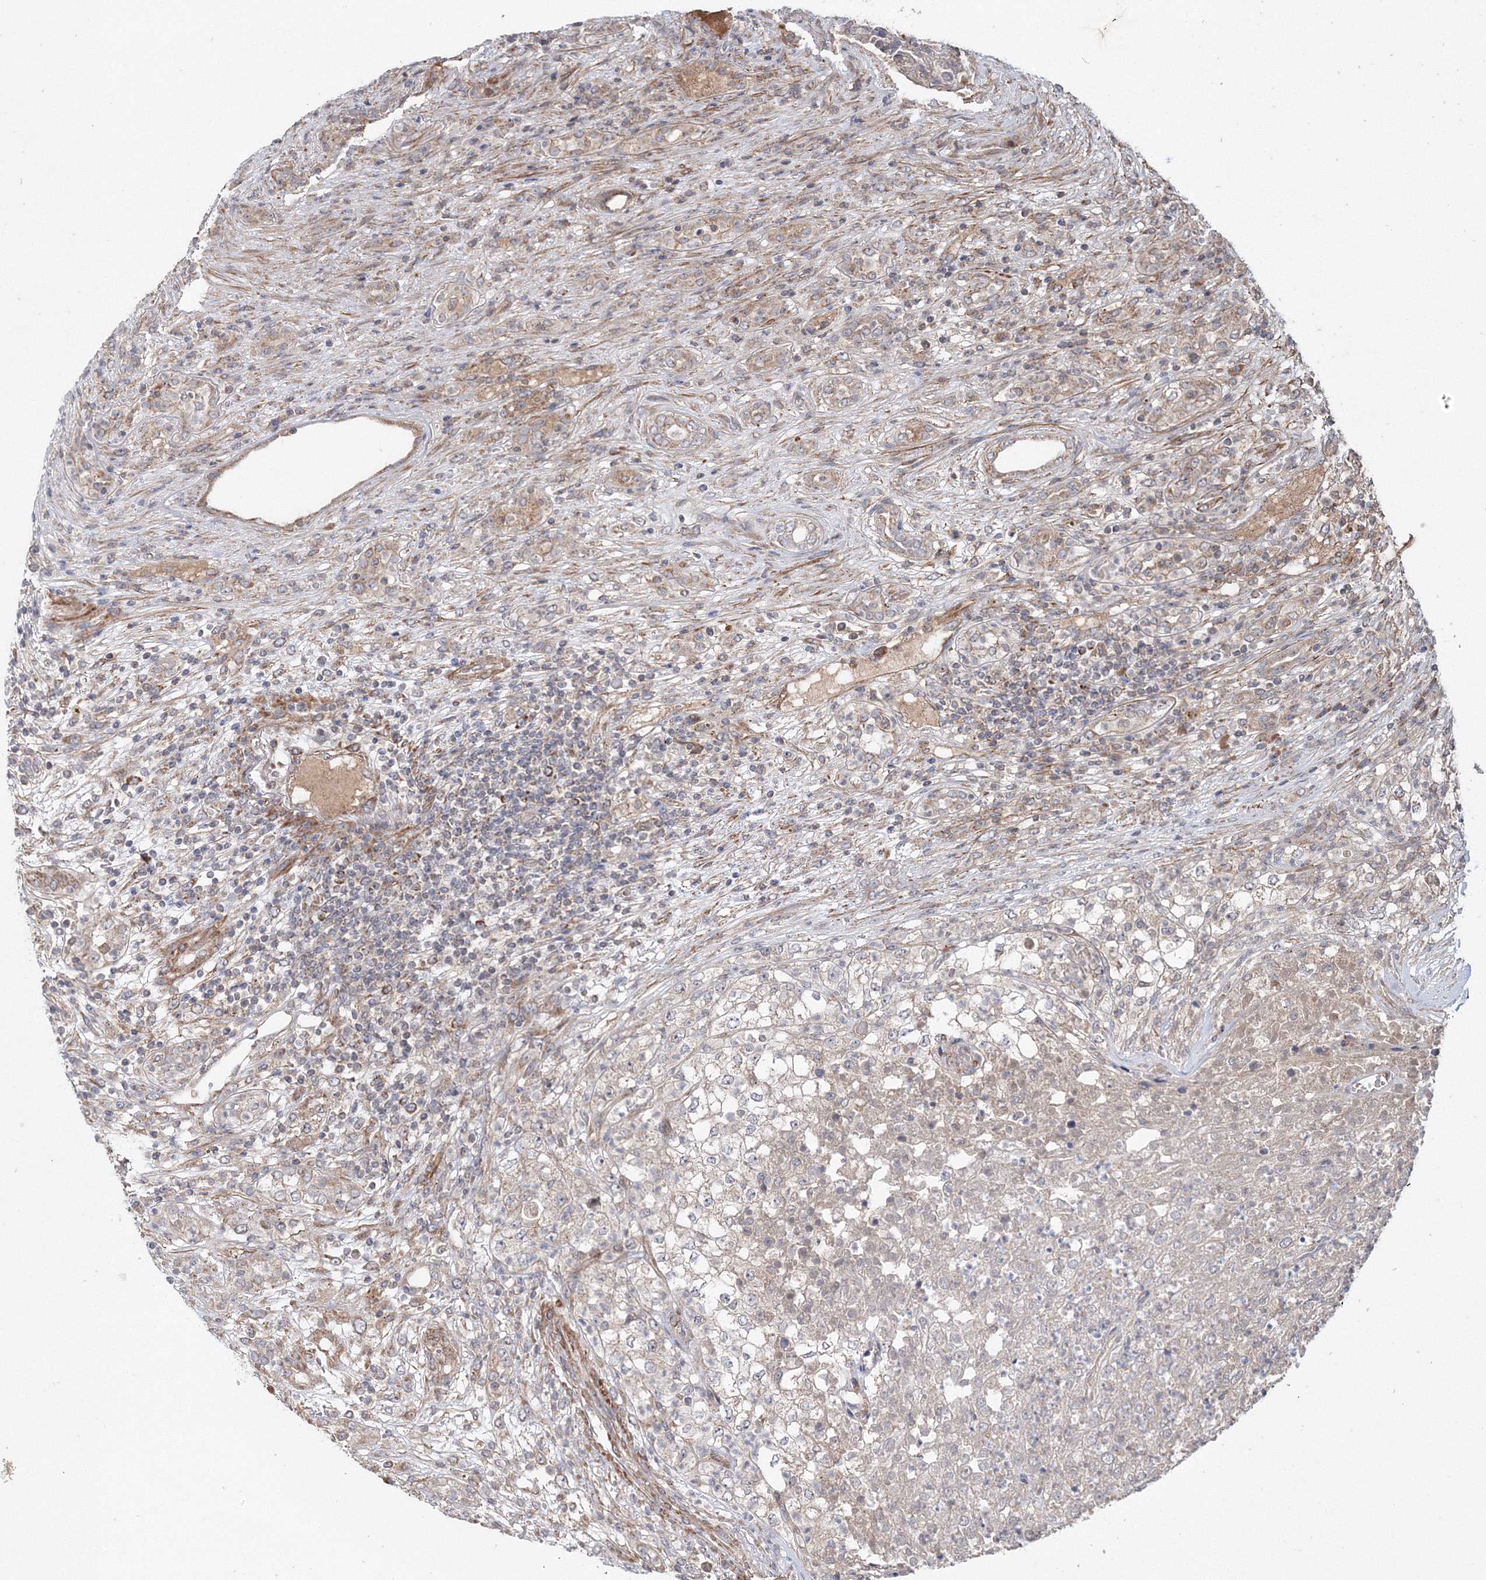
{"staining": {"intensity": "negative", "quantity": "none", "location": "none"}, "tissue": "renal cancer", "cell_type": "Tumor cells", "image_type": "cancer", "snomed": [{"axis": "morphology", "description": "Adenocarcinoma, NOS"}, {"axis": "topography", "description": "Kidney"}], "caption": "High power microscopy micrograph of an IHC histopathology image of renal cancer (adenocarcinoma), revealing no significant staining in tumor cells.", "gene": "NOA1", "patient": {"sex": "female", "age": 54}}